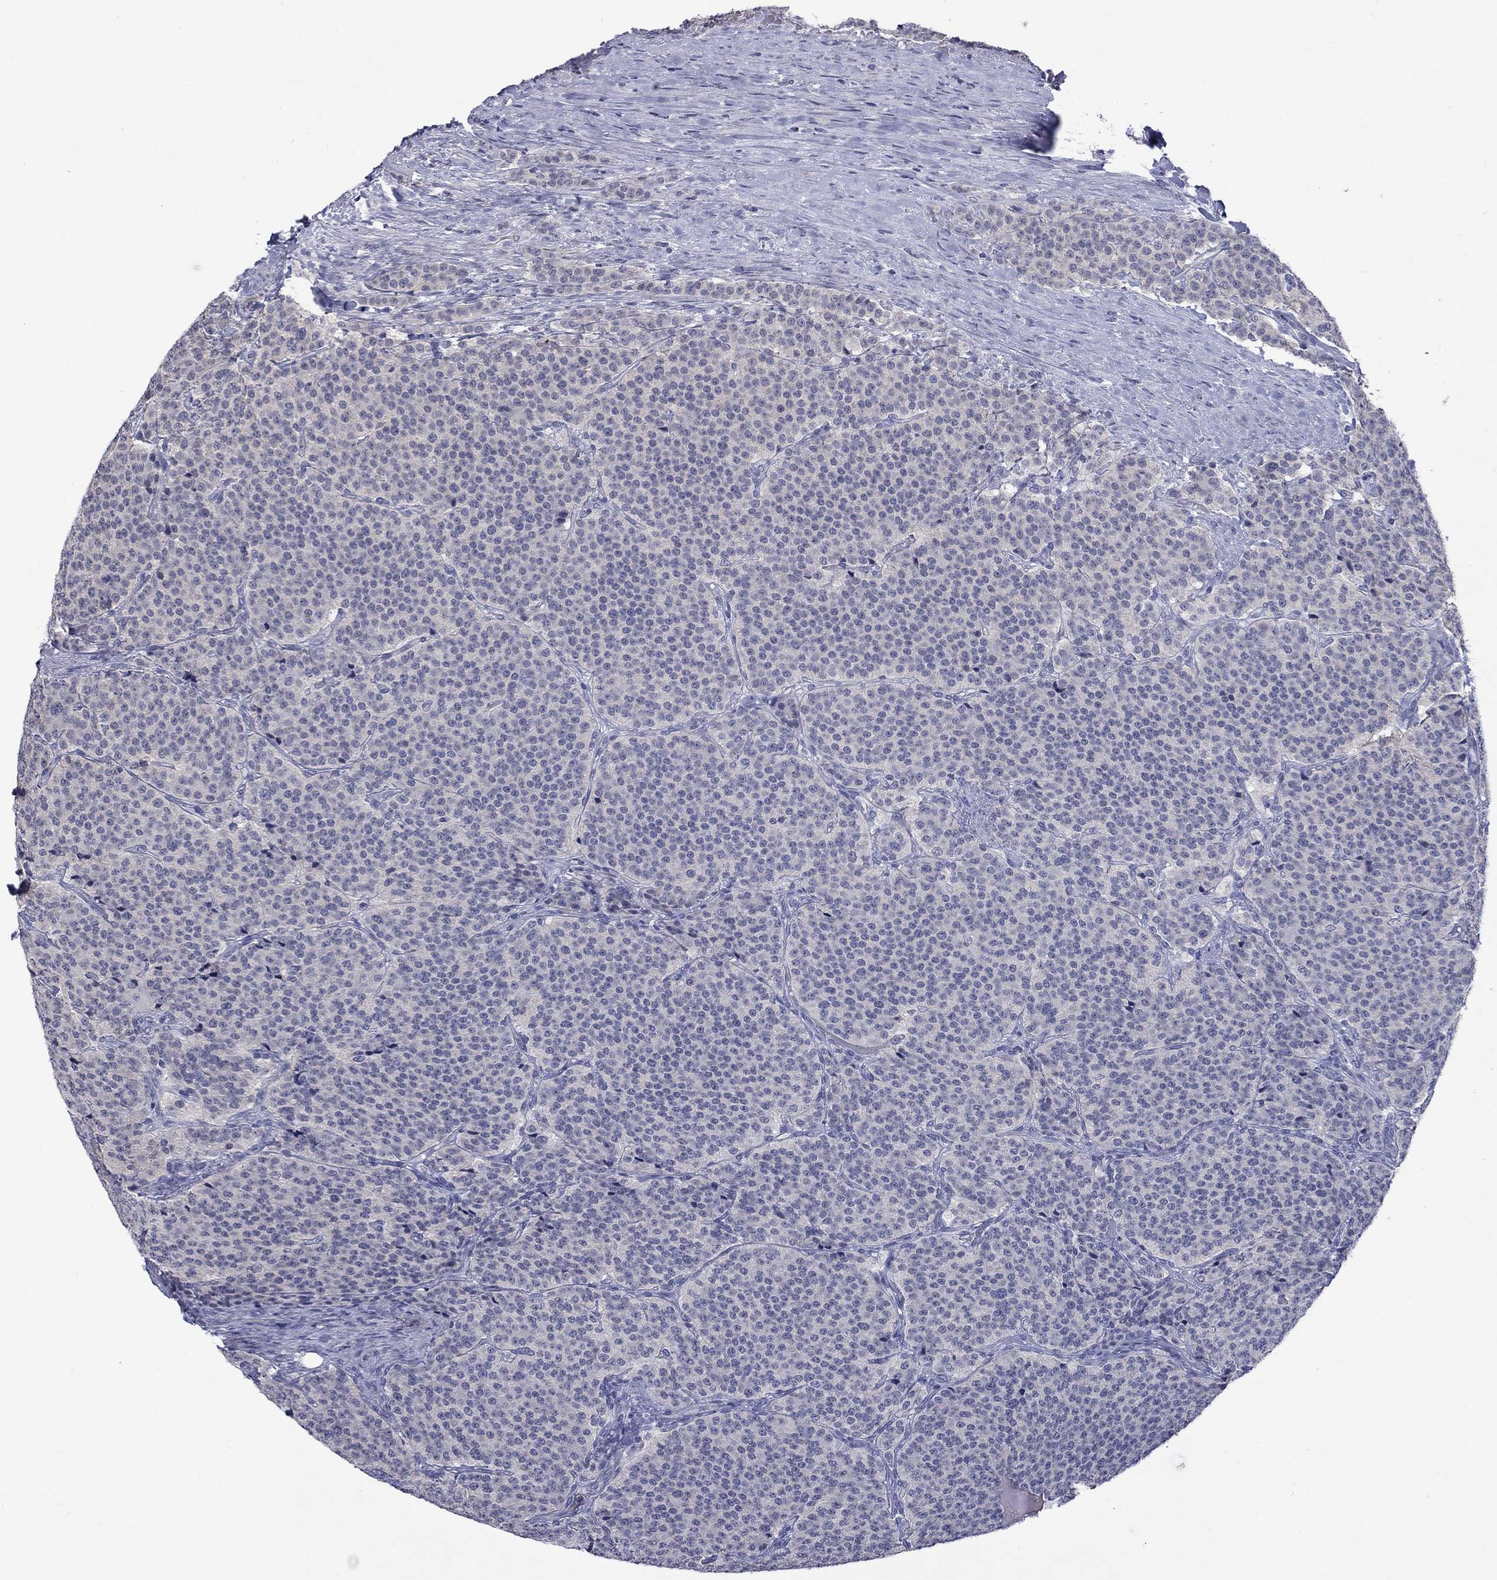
{"staining": {"intensity": "negative", "quantity": "none", "location": "none"}, "tissue": "carcinoid", "cell_type": "Tumor cells", "image_type": "cancer", "snomed": [{"axis": "morphology", "description": "Carcinoid, malignant, NOS"}, {"axis": "topography", "description": "Small intestine"}], "caption": "DAB (3,3'-diaminobenzidine) immunohistochemical staining of human carcinoid (malignant) exhibits no significant positivity in tumor cells. (Brightfield microscopy of DAB (3,3'-diaminobenzidine) immunohistochemistry (IHC) at high magnification).", "gene": "NSMF", "patient": {"sex": "female", "age": 58}}